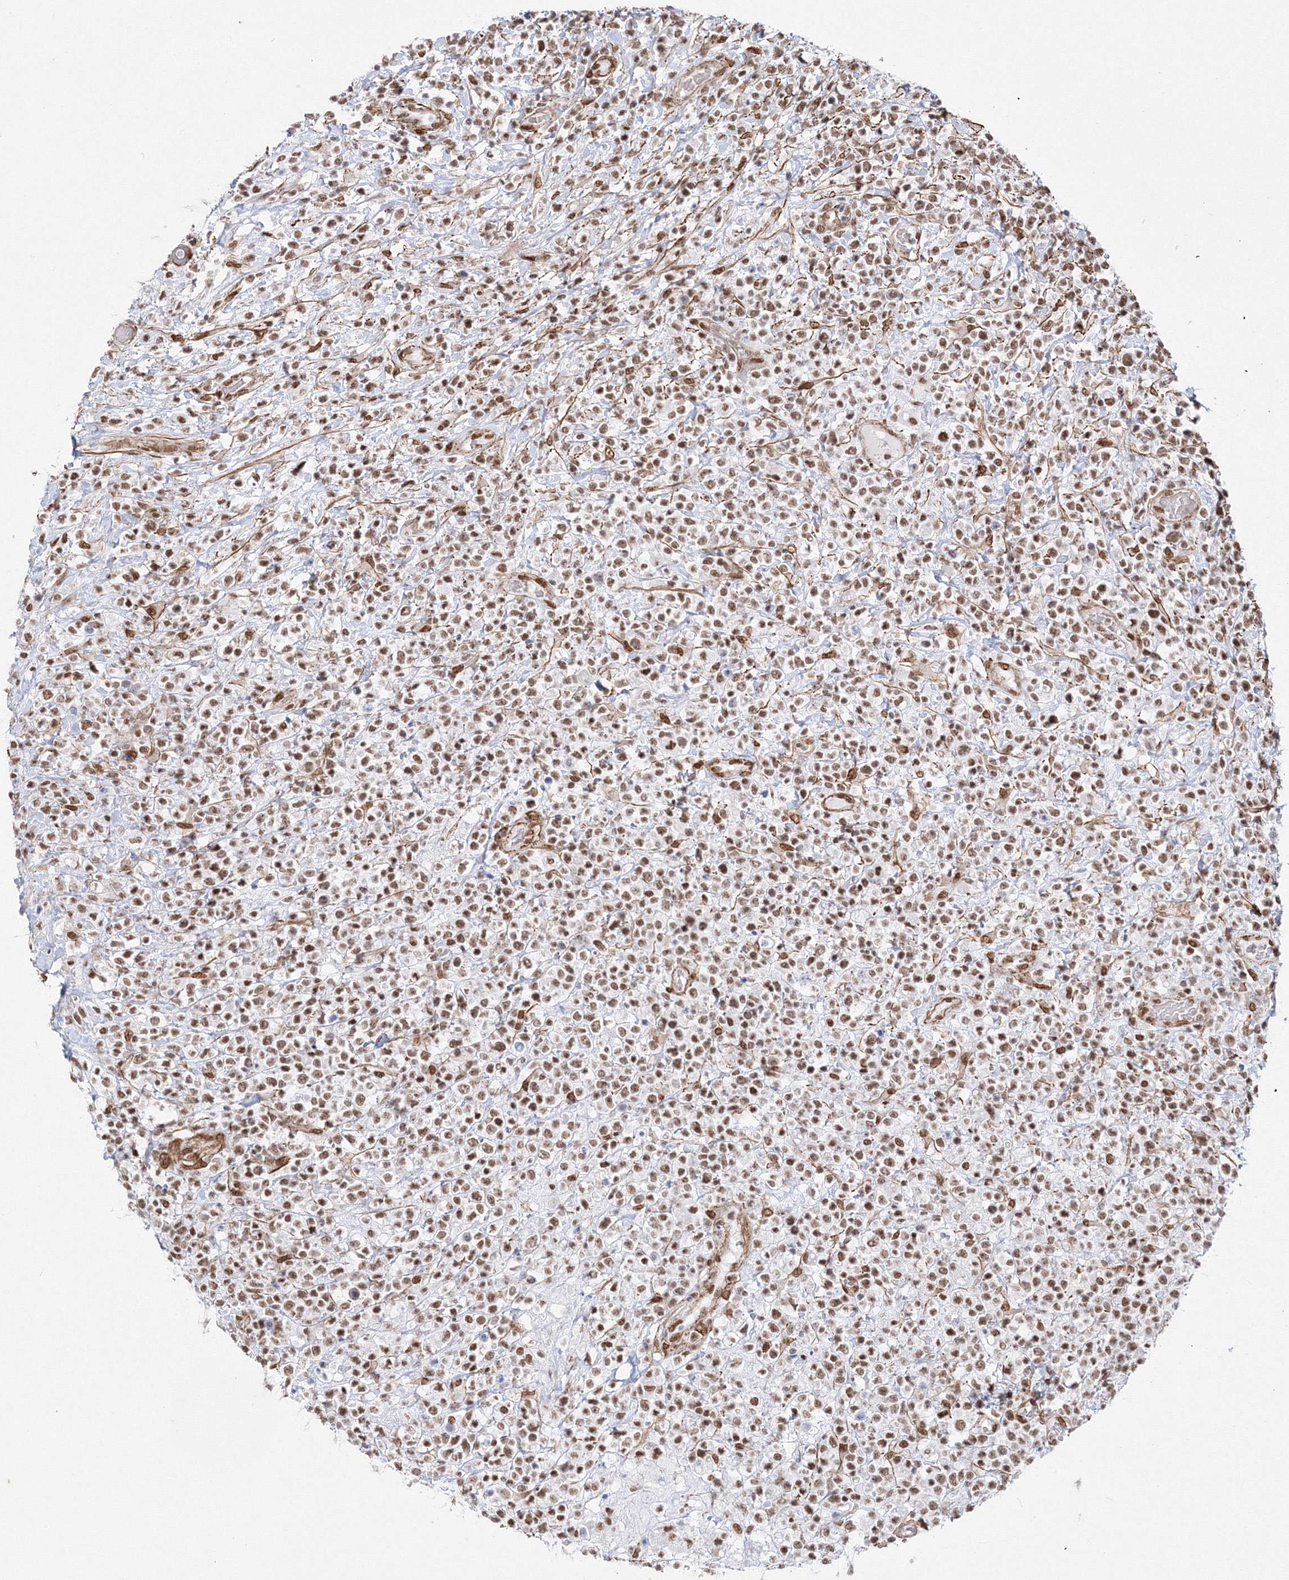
{"staining": {"intensity": "moderate", "quantity": ">75%", "location": "nuclear"}, "tissue": "lymphoma", "cell_type": "Tumor cells", "image_type": "cancer", "snomed": [{"axis": "morphology", "description": "Malignant lymphoma, non-Hodgkin's type, High grade"}, {"axis": "topography", "description": "Colon"}], "caption": "Immunohistochemistry (IHC) histopathology image of neoplastic tissue: lymphoma stained using immunohistochemistry (IHC) exhibits medium levels of moderate protein expression localized specifically in the nuclear of tumor cells, appearing as a nuclear brown color.", "gene": "ZNF638", "patient": {"sex": "female", "age": 53}}